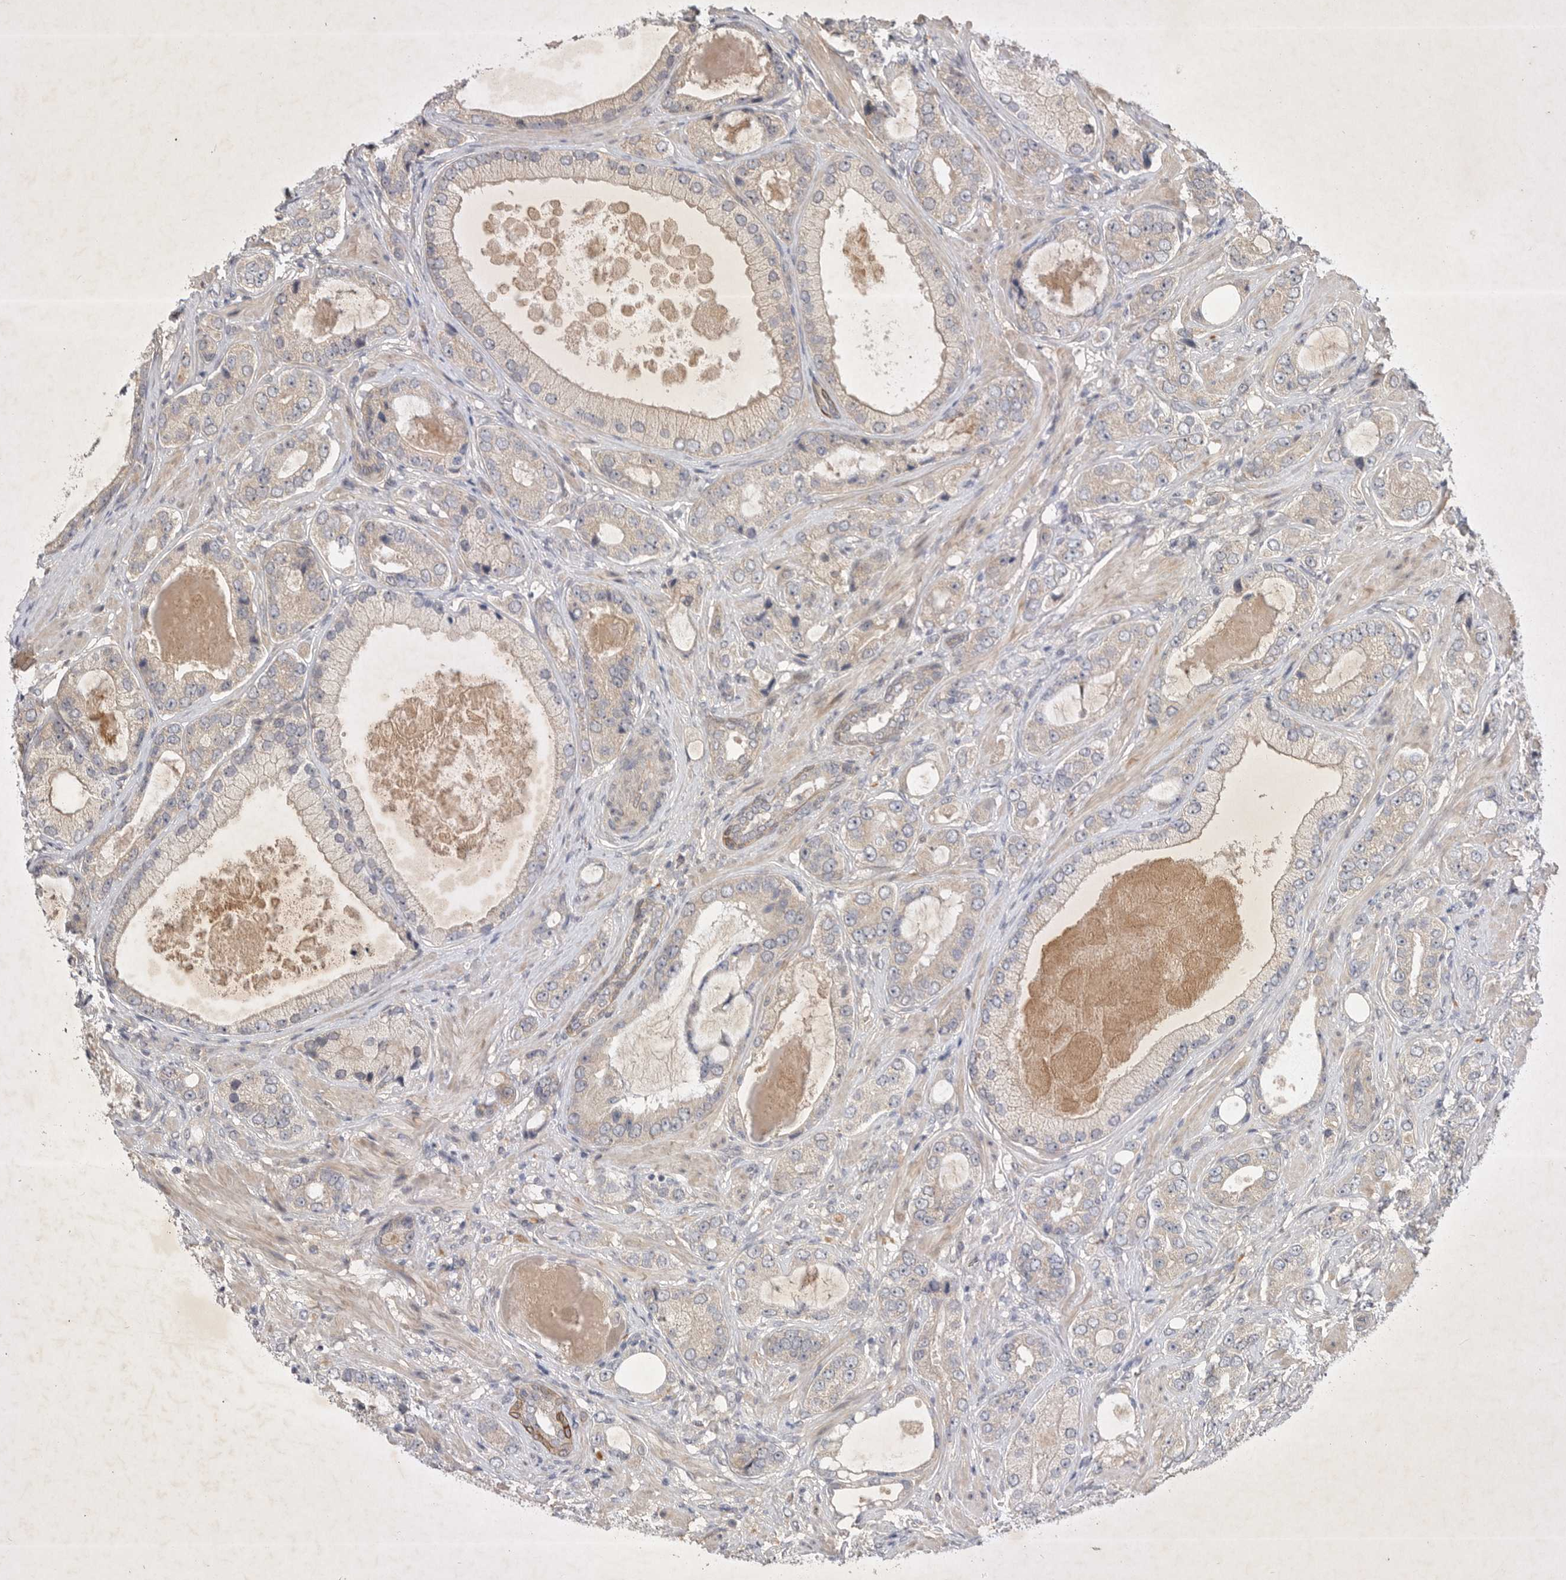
{"staining": {"intensity": "weak", "quantity": "<25%", "location": "cytoplasmic/membranous"}, "tissue": "prostate cancer", "cell_type": "Tumor cells", "image_type": "cancer", "snomed": [{"axis": "morphology", "description": "Normal tissue, NOS"}, {"axis": "morphology", "description": "Adenocarcinoma, High grade"}, {"axis": "topography", "description": "Prostate"}, {"axis": "topography", "description": "Peripheral nerve tissue"}], "caption": "High power microscopy micrograph of an IHC image of prostate cancer, revealing no significant staining in tumor cells.", "gene": "PTPDC1", "patient": {"sex": "male", "age": 59}}